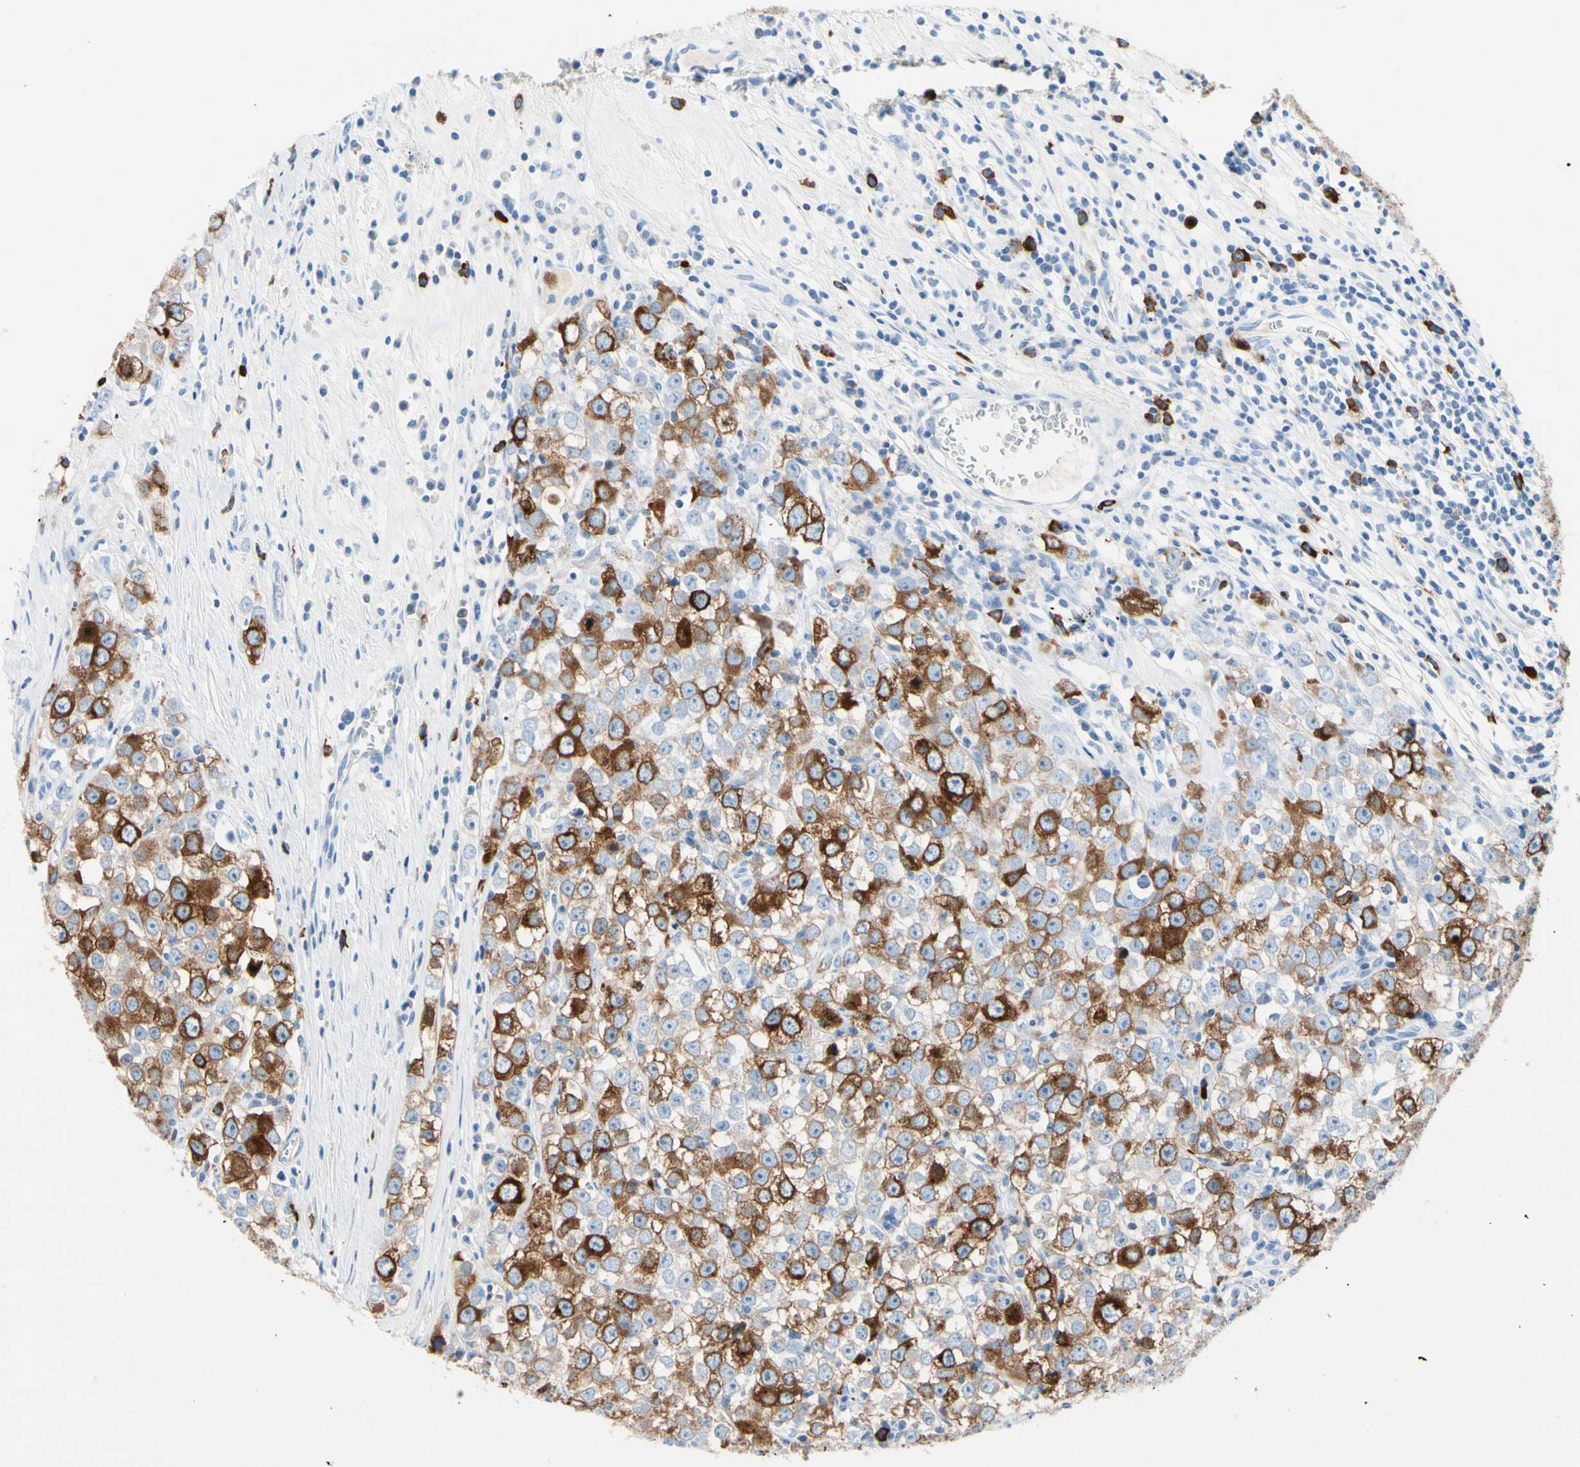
{"staining": {"intensity": "moderate", "quantity": ">75%", "location": "cytoplasmic/membranous"}, "tissue": "testis cancer", "cell_type": "Tumor cells", "image_type": "cancer", "snomed": [{"axis": "morphology", "description": "Seminoma, NOS"}, {"axis": "morphology", "description": "Carcinoma, Embryonal, NOS"}, {"axis": "topography", "description": "Testis"}], "caption": "The histopathology image shows a brown stain indicating the presence of a protein in the cytoplasmic/membranous of tumor cells in embryonal carcinoma (testis).", "gene": "TACC3", "patient": {"sex": "male", "age": 52}}